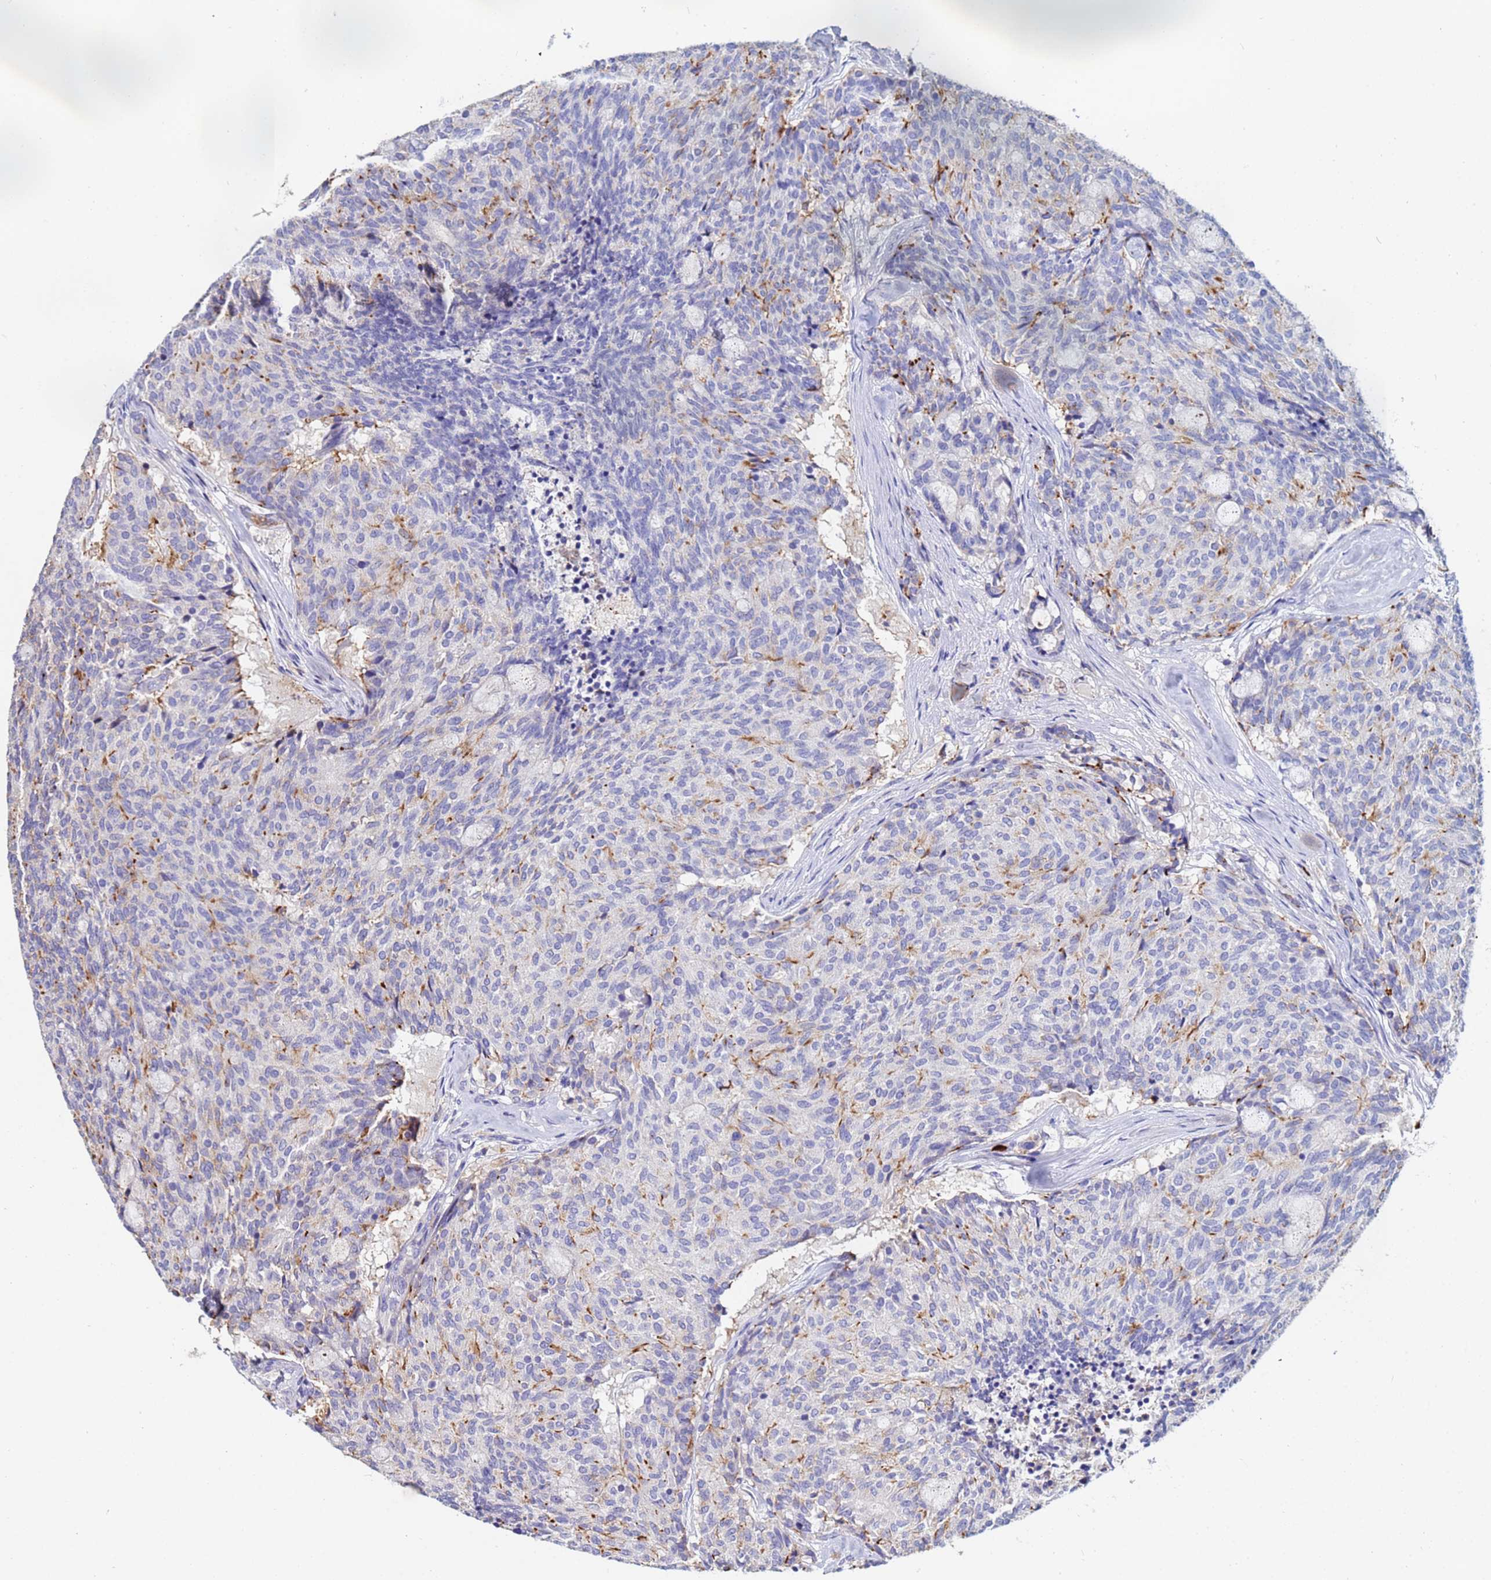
{"staining": {"intensity": "weak", "quantity": "<25%", "location": "cytoplasmic/membranous"}, "tissue": "carcinoid", "cell_type": "Tumor cells", "image_type": "cancer", "snomed": [{"axis": "morphology", "description": "Carcinoid, malignant, NOS"}, {"axis": "topography", "description": "Pancreas"}], "caption": "Immunohistochemical staining of carcinoid (malignant) demonstrates no significant positivity in tumor cells. The staining was performed using DAB (3,3'-diaminobenzidine) to visualize the protein expression in brown, while the nuclei were stained in blue with hematoxylin (Magnification: 20x).", "gene": "TUBAL3", "patient": {"sex": "female", "age": 54}}